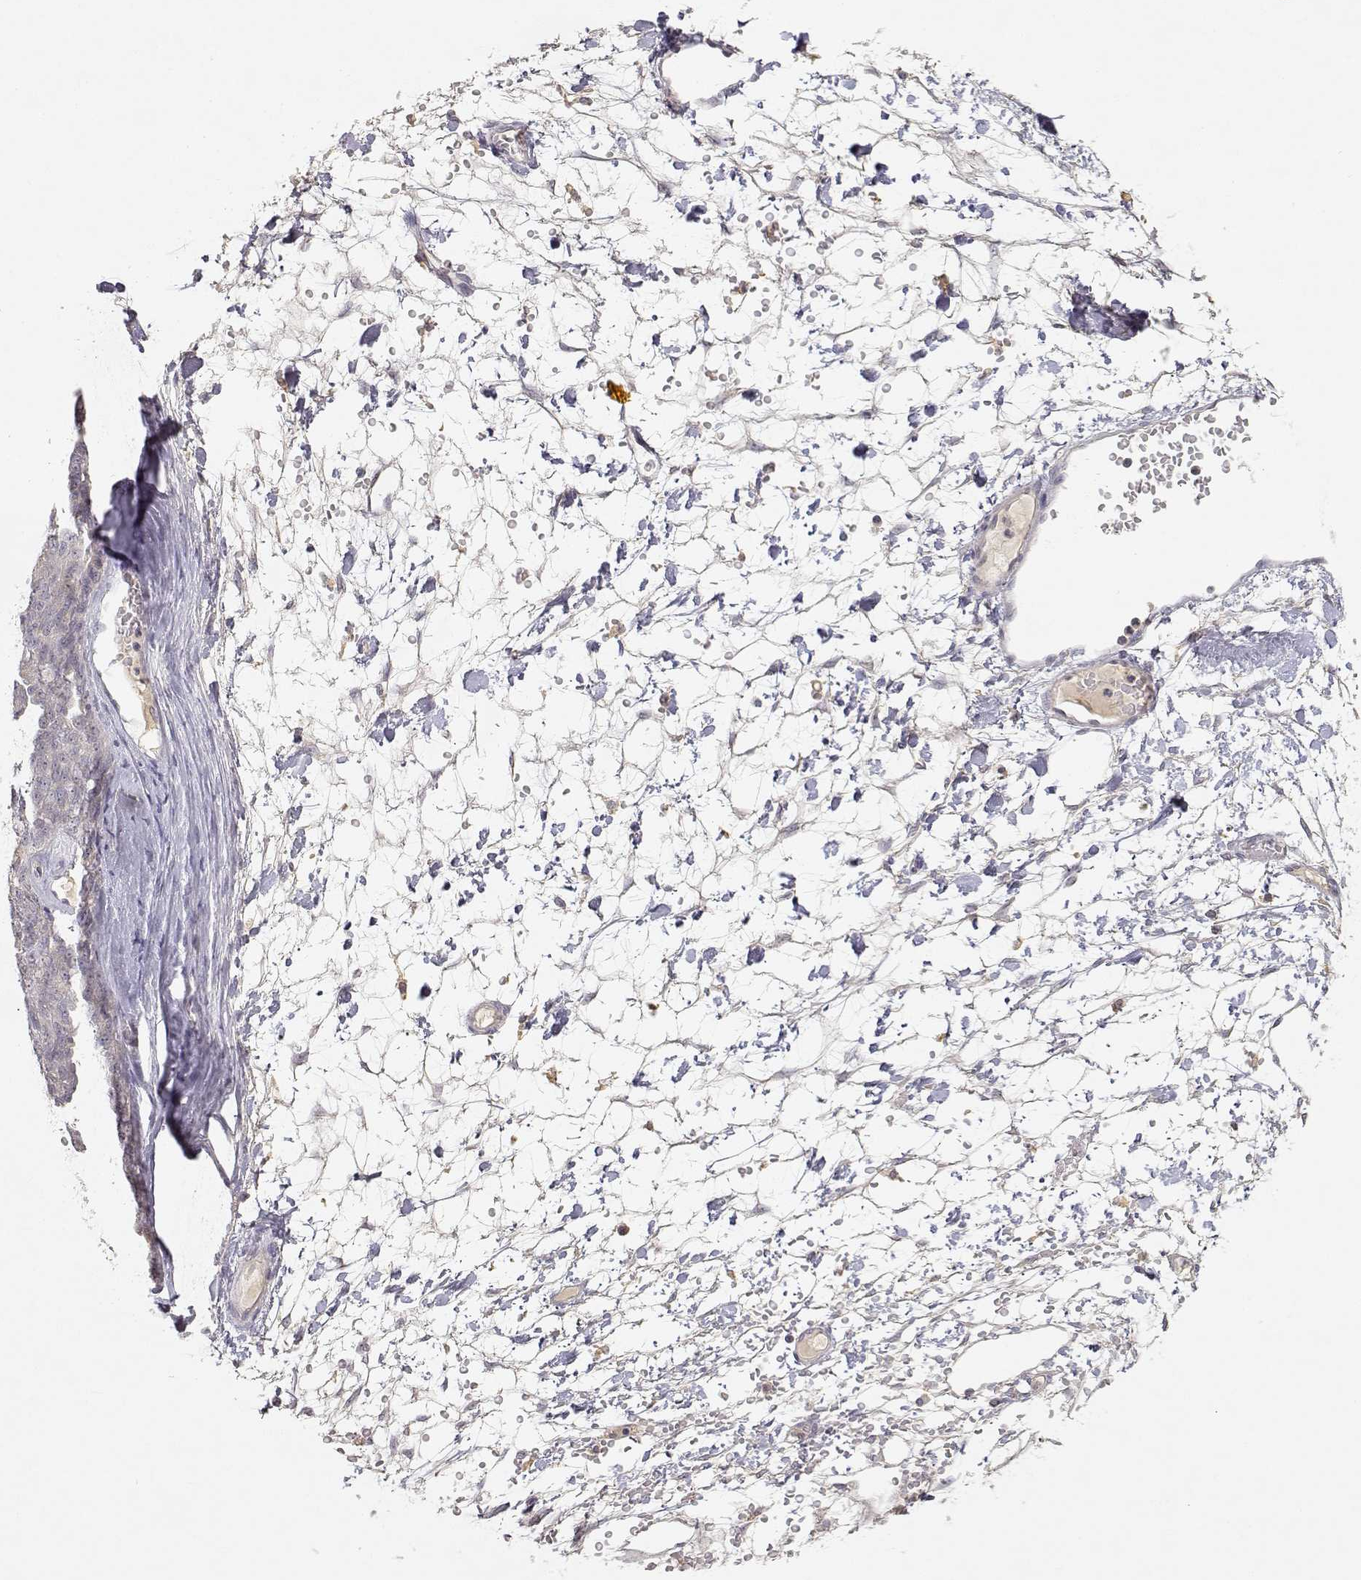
{"staining": {"intensity": "moderate", "quantity": "<25%", "location": "cytoplasmic/membranous"}, "tissue": "ovarian cancer", "cell_type": "Tumor cells", "image_type": "cancer", "snomed": [{"axis": "morphology", "description": "Cystadenocarcinoma, serous, NOS"}, {"axis": "topography", "description": "Ovary"}], "caption": "Immunohistochemistry (IHC) micrograph of neoplastic tissue: human ovarian serous cystadenocarcinoma stained using immunohistochemistry shows low levels of moderate protein expression localized specifically in the cytoplasmic/membranous of tumor cells, appearing as a cytoplasmic/membranous brown color.", "gene": "RAD51", "patient": {"sex": "female", "age": 71}}